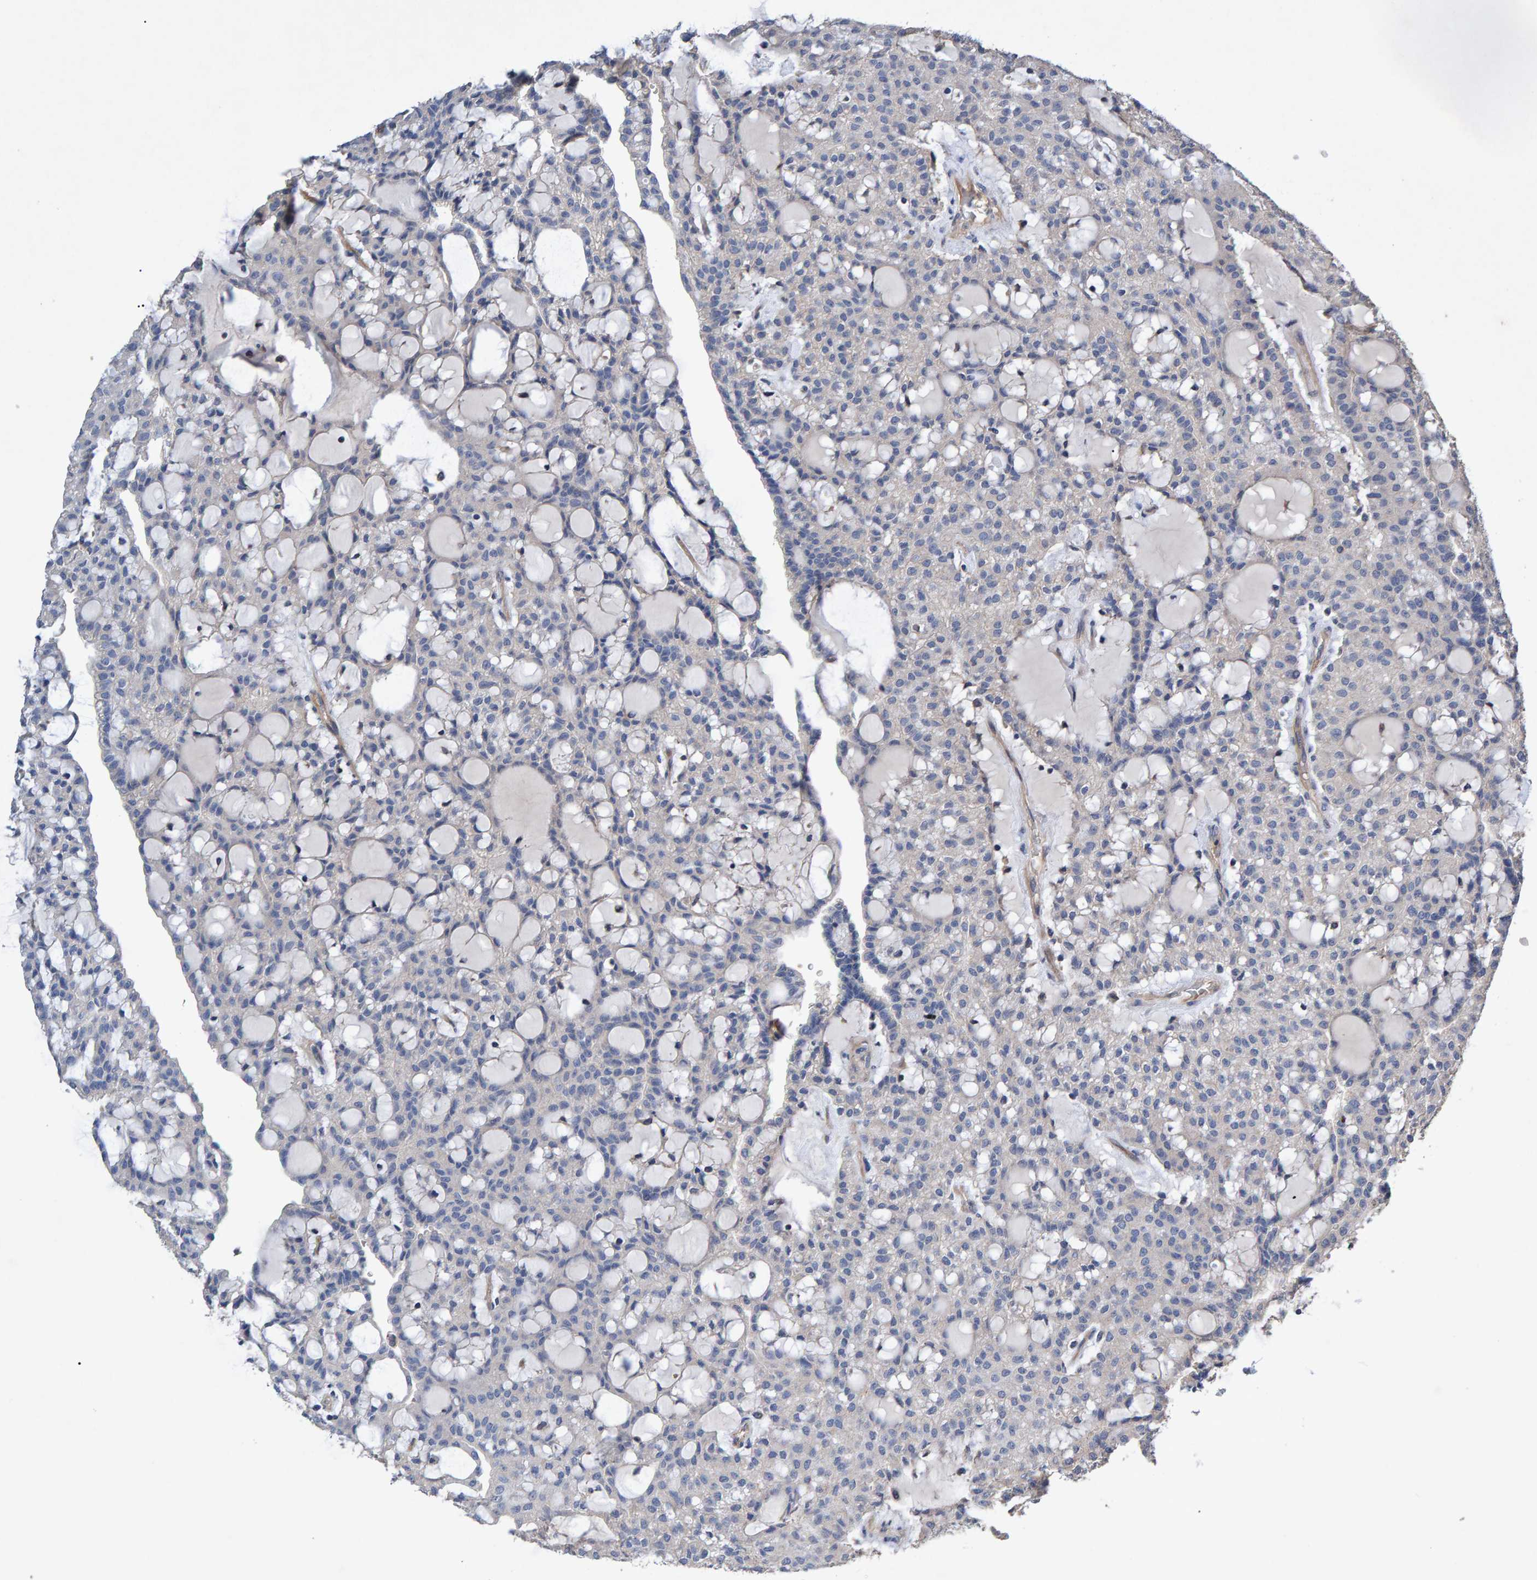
{"staining": {"intensity": "negative", "quantity": "none", "location": "none"}, "tissue": "renal cancer", "cell_type": "Tumor cells", "image_type": "cancer", "snomed": [{"axis": "morphology", "description": "Adenocarcinoma, NOS"}, {"axis": "topography", "description": "Kidney"}], "caption": "This is an IHC micrograph of renal cancer (adenocarcinoma). There is no expression in tumor cells.", "gene": "EFR3A", "patient": {"sex": "male", "age": 63}}